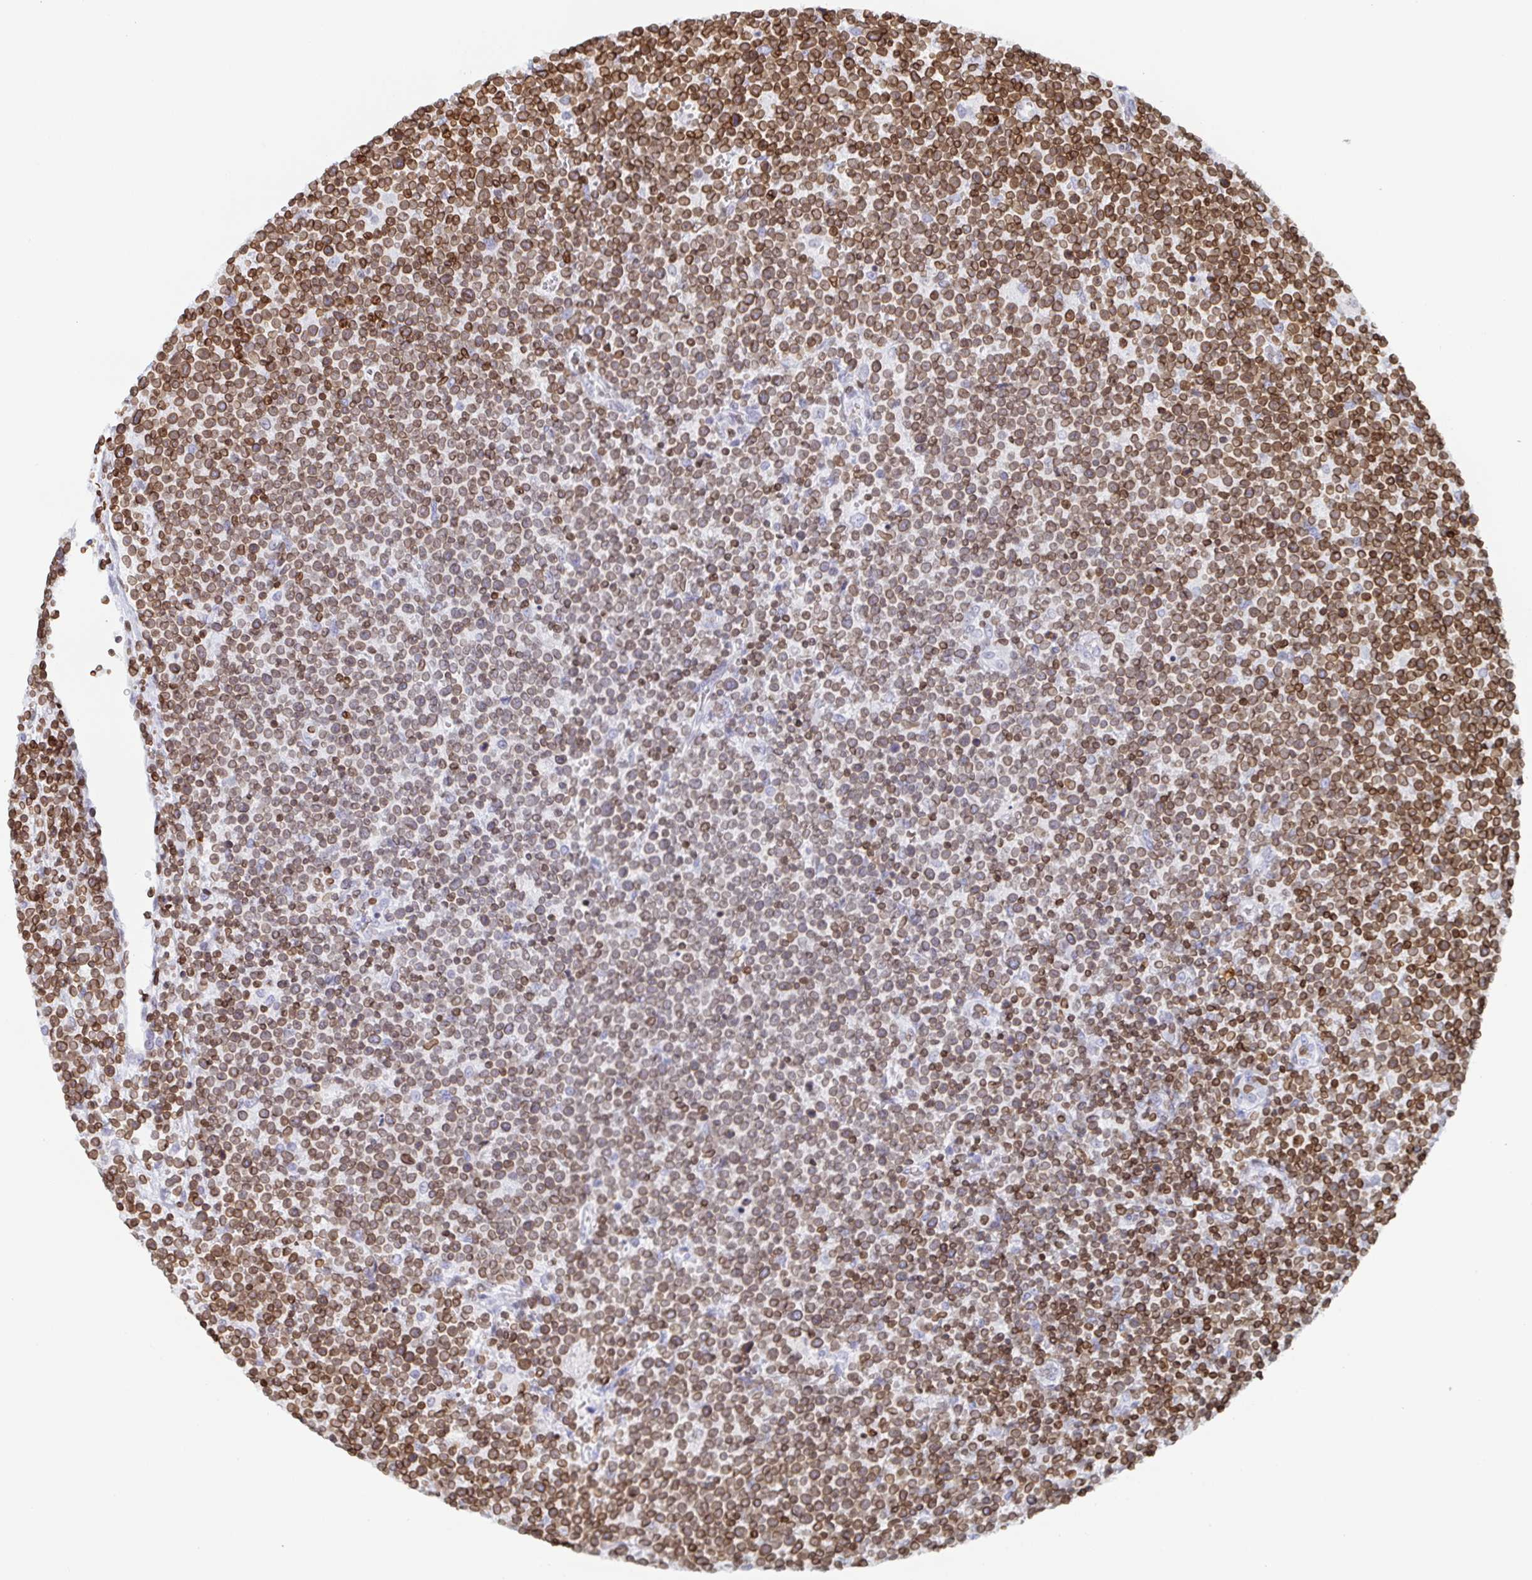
{"staining": {"intensity": "moderate", "quantity": ">75%", "location": "cytoplasmic/membranous,nuclear"}, "tissue": "lymphoma", "cell_type": "Tumor cells", "image_type": "cancer", "snomed": [{"axis": "morphology", "description": "Malignant lymphoma, non-Hodgkin's type, High grade"}, {"axis": "topography", "description": "Lymph node"}], "caption": "This histopathology image exhibits immunohistochemistry (IHC) staining of human lymphoma, with medium moderate cytoplasmic/membranous and nuclear positivity in about >75% of tumor cells.", "gene": "BTBD7", "patient": {"sex": "male", "age": 61}}